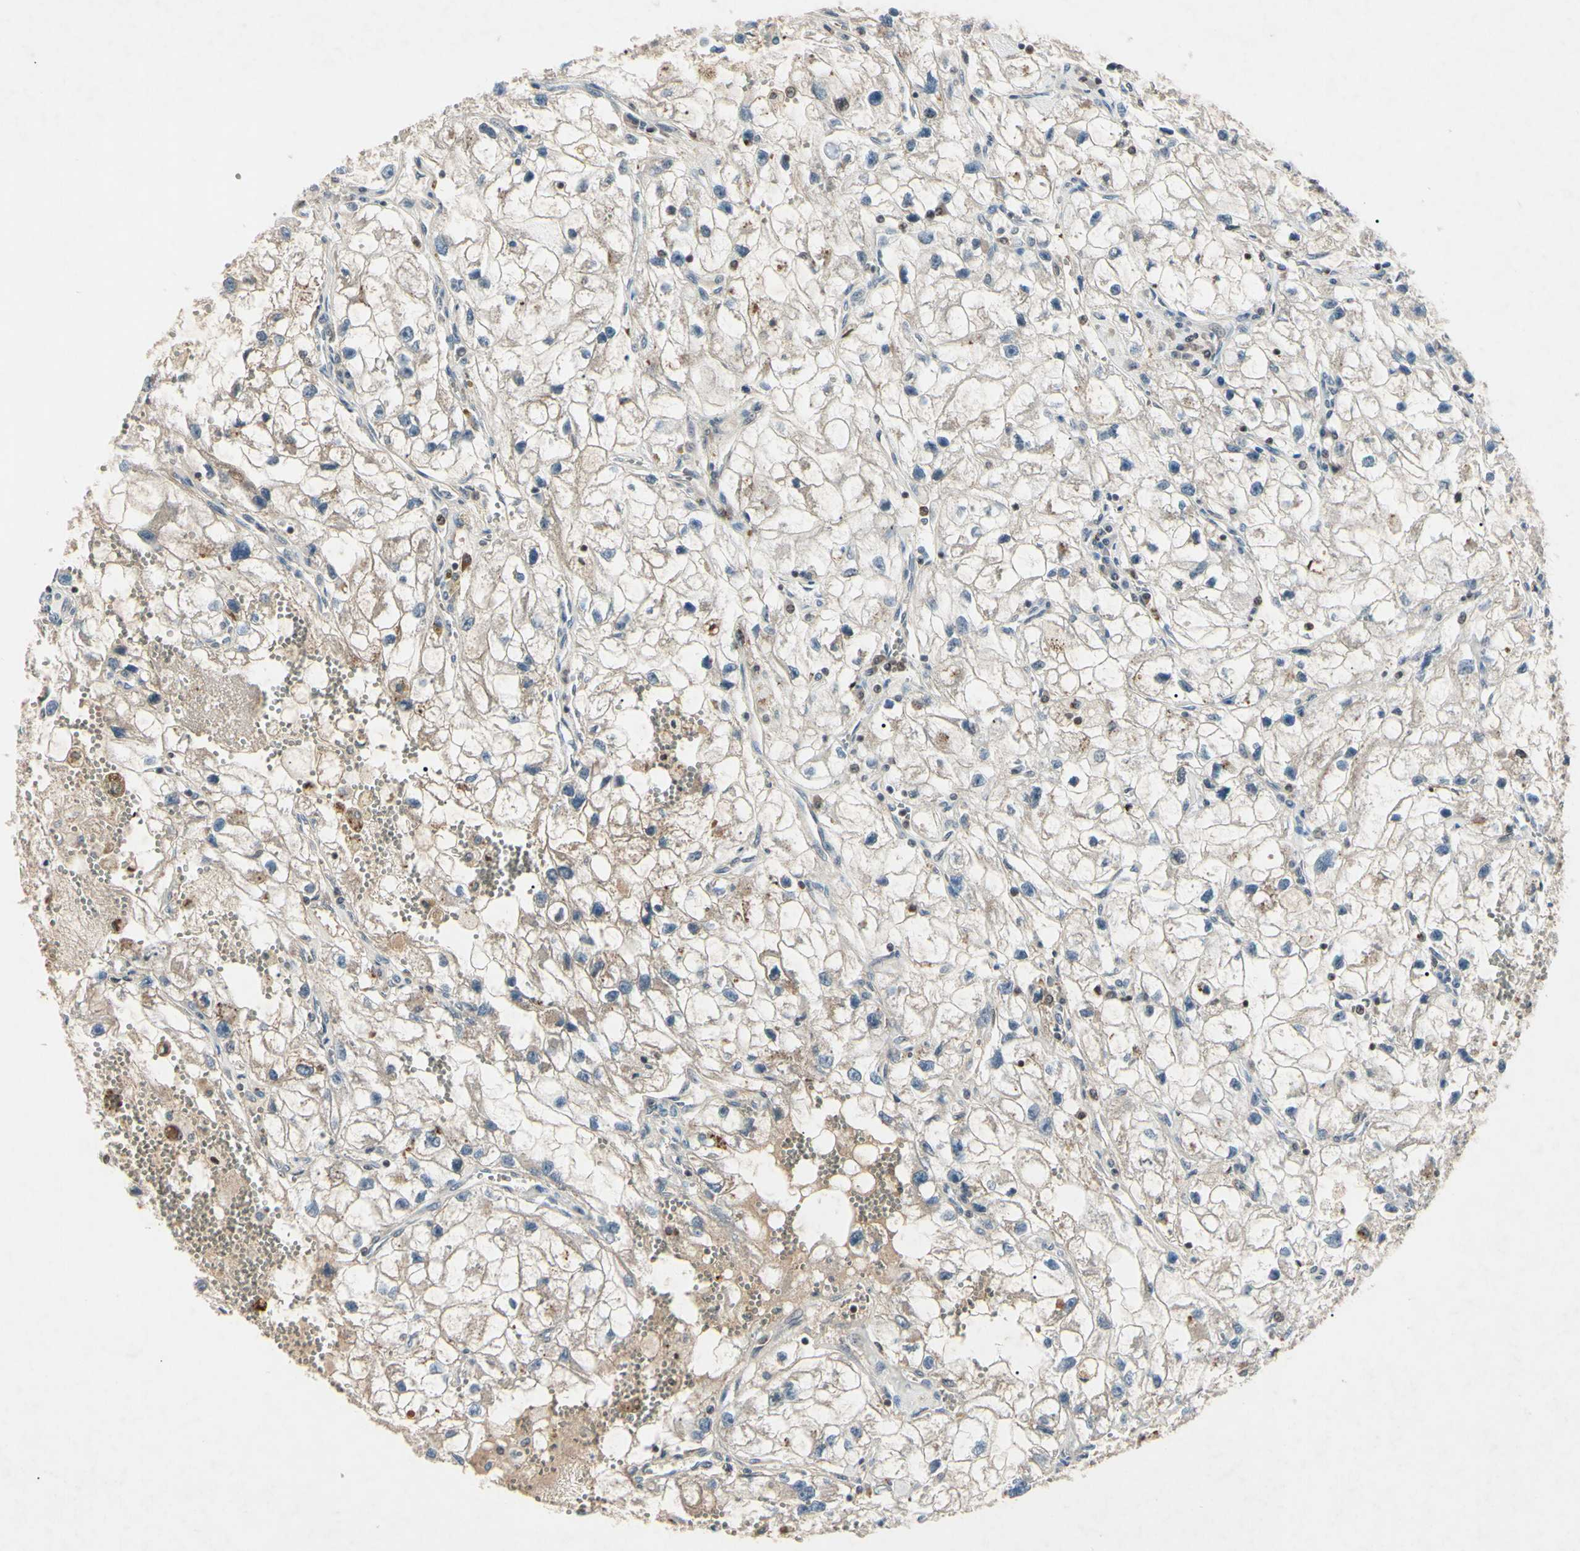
{"staining": {"intensity": "negative", "quantity": "none", "location": "none"}, "tissue": "renal cancer", "cell_type": "Tumor cells", "image_type": "cancer", "snomed": [{"axis": "morphology", "description": "Adenocarcinoma, NOS"}, {"axis": "topography", "description": "Kidney"}], "caption": "Tumor cells show no significant staining in renal cancer (adenocarcinoma).", "gene": "AEBP1", "patient": {"sex": "female", "age": 70}}